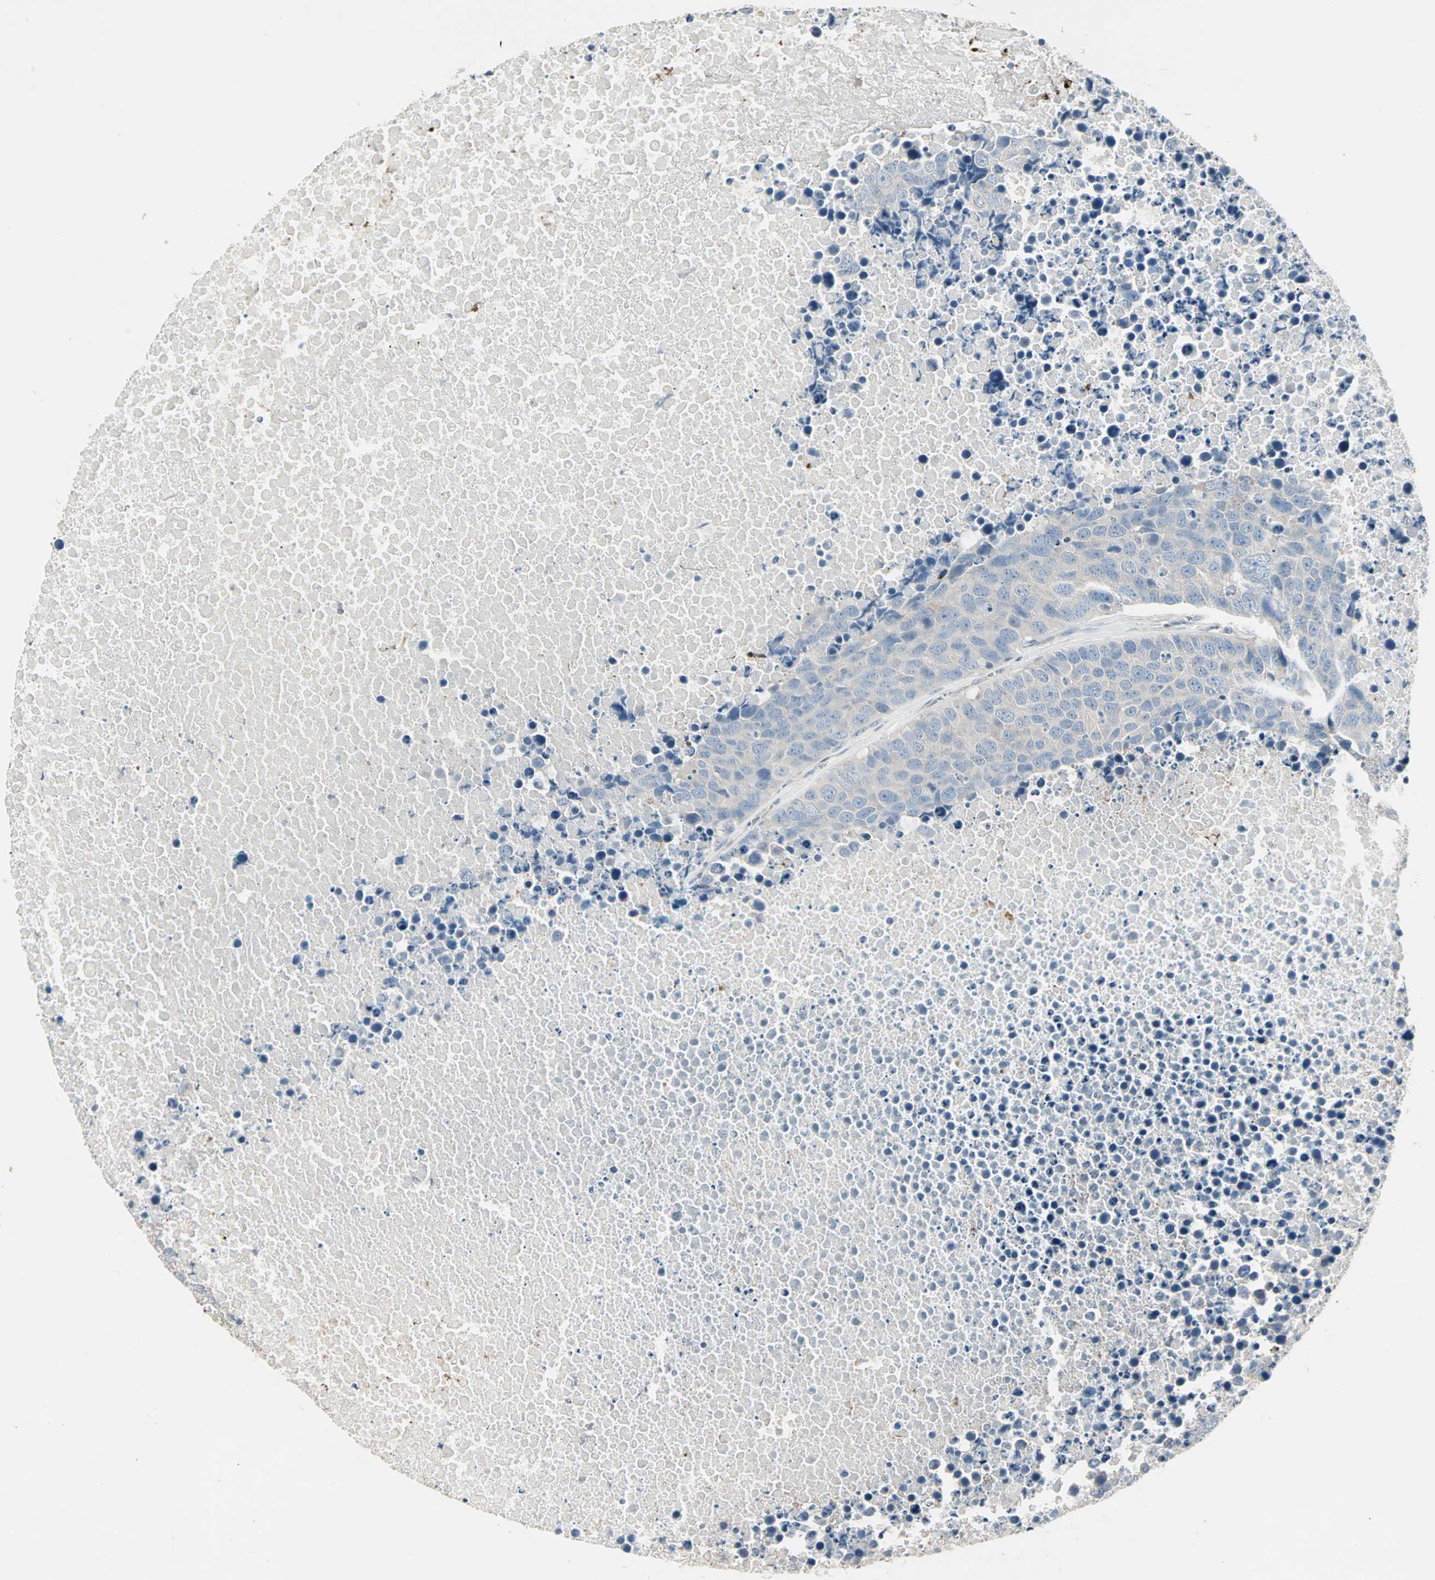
{"staining": {"intensity": "negative", "quantity": "none", "location": "none"}, "tissue": "carcinoid", "cell_type": "Tumor cells", "image_type": "cancer", "snomed": [{"axis": "morphology", "description": "Carcinoid, malignant, NOS"}, {"axis": "topography", "description": "Lung"}], "caption": "Immunohistochemistry (IHC) image of malignant carcinoid stained for a protein (brown), which exhibits no staining in tumor cells.", "gene": "ZFP36", "patient": {"sex": "male", "age": 60}}